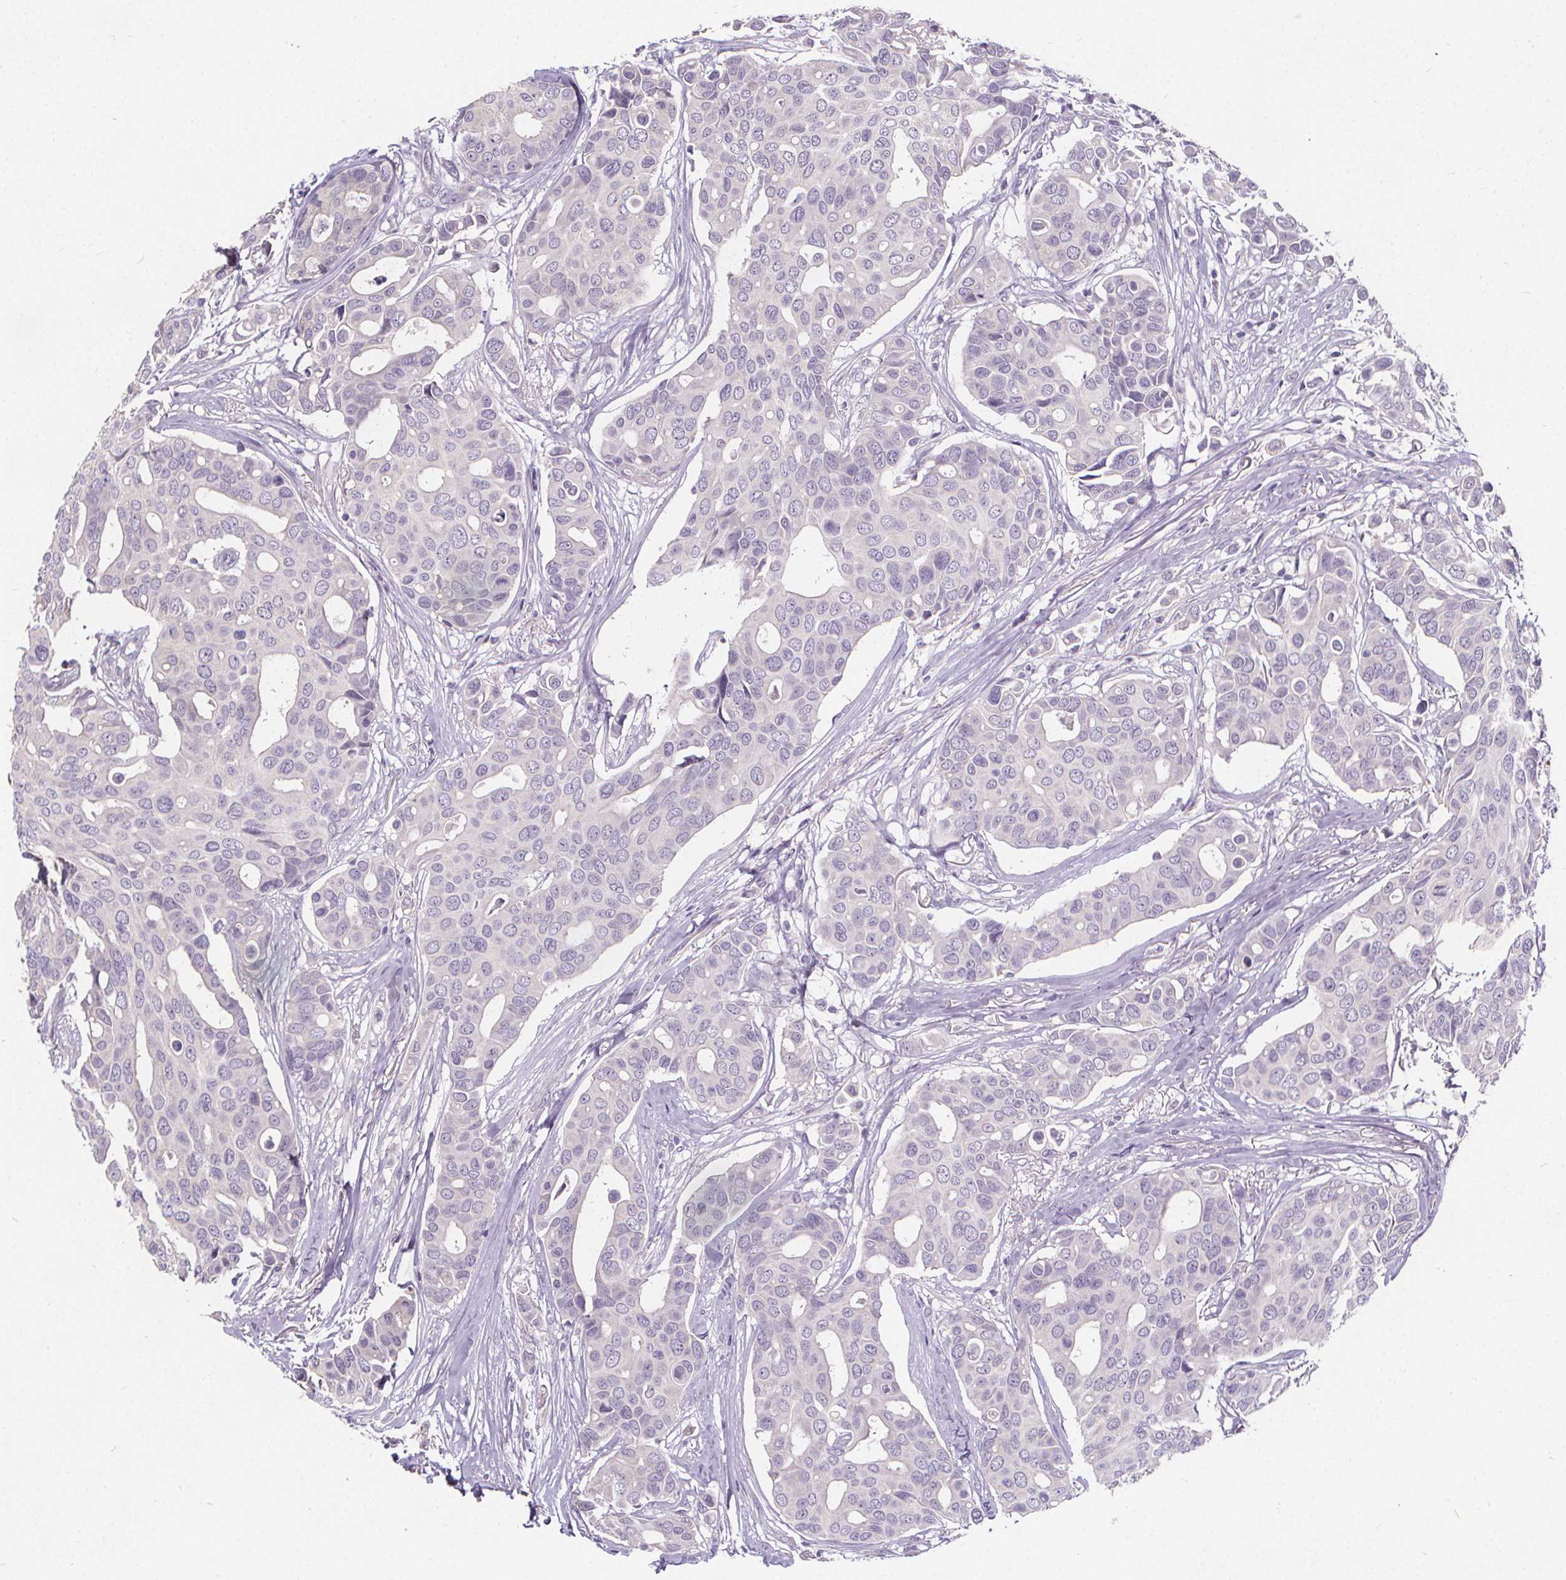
{"staining": {"intensity": "negative", "quantity": "none", "location": "none"}, "tissue": "breast cancer", "cell_type": "Tumor cells", "image_type": "cancer", "snomed": [{"axis": "morphology", "description": "Duct carcinoma"}, {"axis": "topography", "description": "Breast"}], "caption": "An IHC image of breast cancer is shown. There is no staining in tumor cells of breast cancer. (DAB IHC visualized using brightfield microscopy, high magnification).", "gene": "ATP6V1D", "patient": {"sex": "female", "age": 54}}